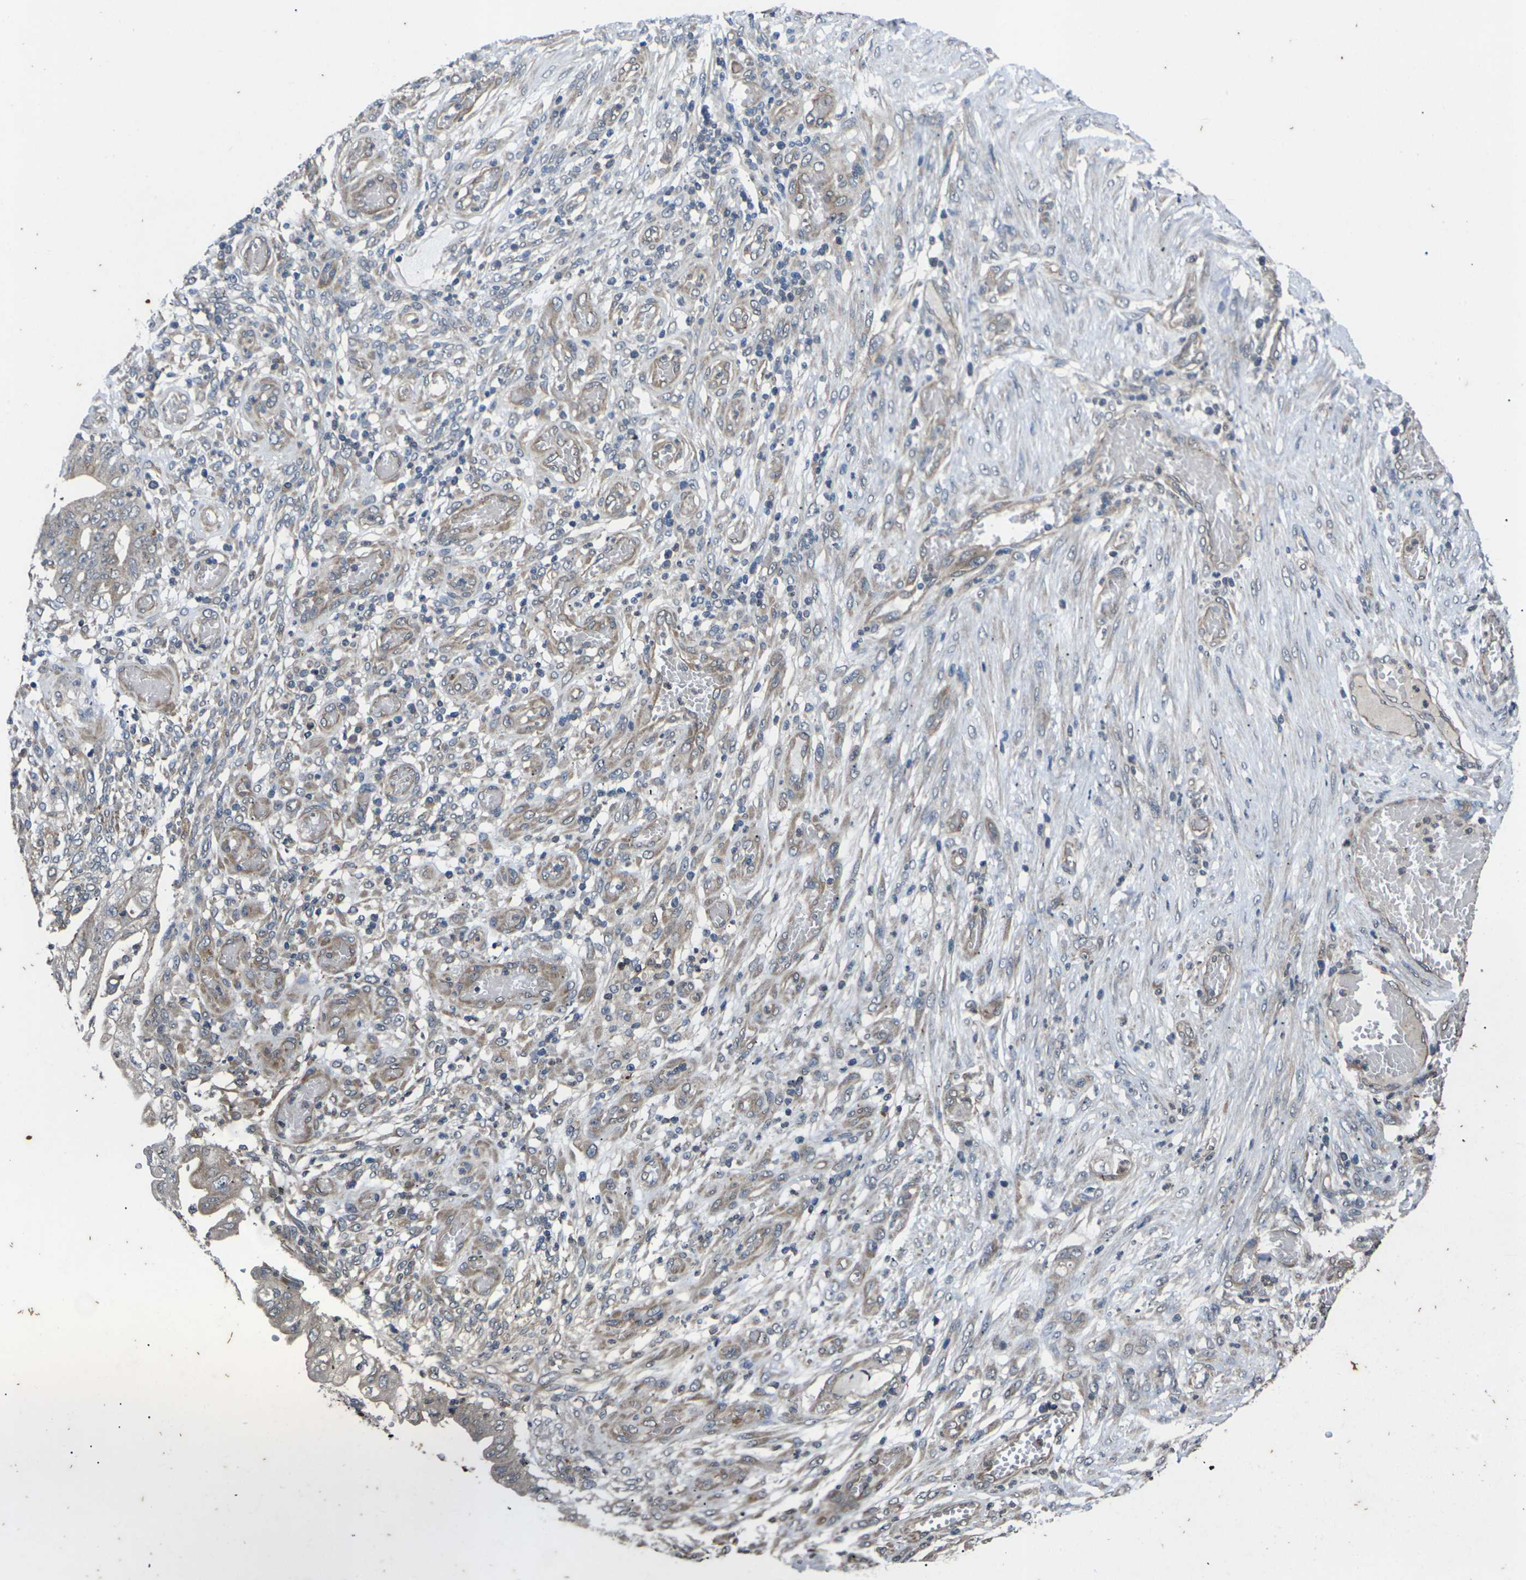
{"staining": {"intensity": "weak", "quantity": ">75%", "location": "cytoplasmic/membranous"}, "tissue": "stomach cancer", "cell_type": "Tumor cells", "image_type": "cancer", "snomed": [{"axis": "morphology", "description": "Adenocarcinoma, NOS"}, {"axis": "topography", "description": "Stomach"}], "caption": "Immunohistochemistry histopathology image of stomach cancer (adenocarcinoma) stained for a protein (brown), which exhibits low levels of weak cytoplasmic/membranous expression in approximately >75% of tumor cells.", "gene": "DKK2", "patient": {"sex": "female", "age": 73}}